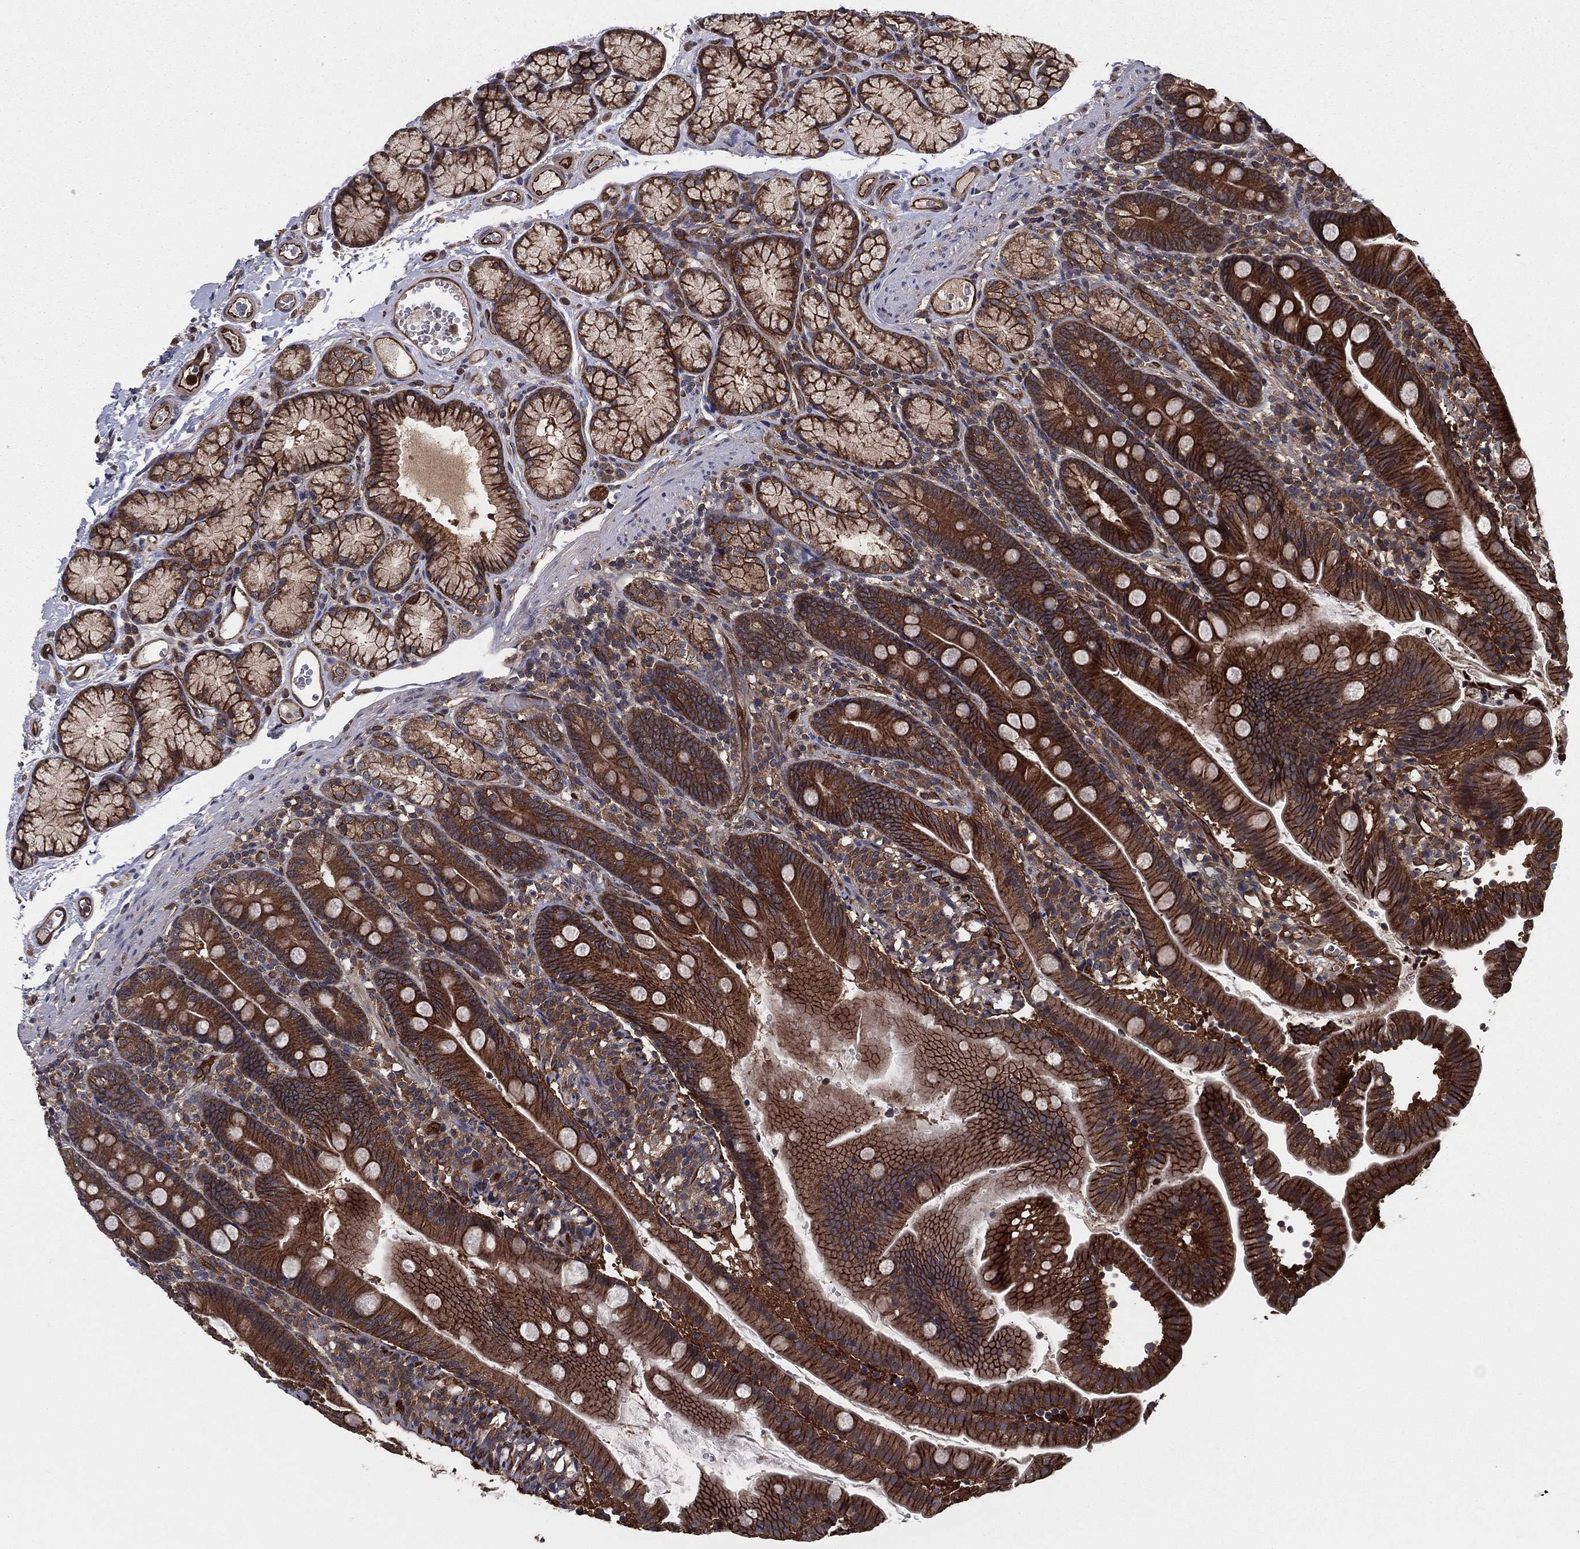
{"staining": {"intensity": "strong", "quantity": ">75%", "location": "cytoplasmic/membranous"}, "tissue": "duodenum", "cell_type": "Glandular cells", "image_type": "normal", "snomed": [{"axis": "morphology", "description": "Normal tissue, NOS"}, {"axis": "topography", "description": "Duodenum"}], "caption": "A brown stain shows strong cytoplasmic/membranous expression of a protein in glandular cells of unremarkable human duodenum. Immunohistochemistry stains the protein of interest in brown and the nuclei are stained blue.", "gene": "CERT1", "patient": {"sex": "female", "age": 67}}